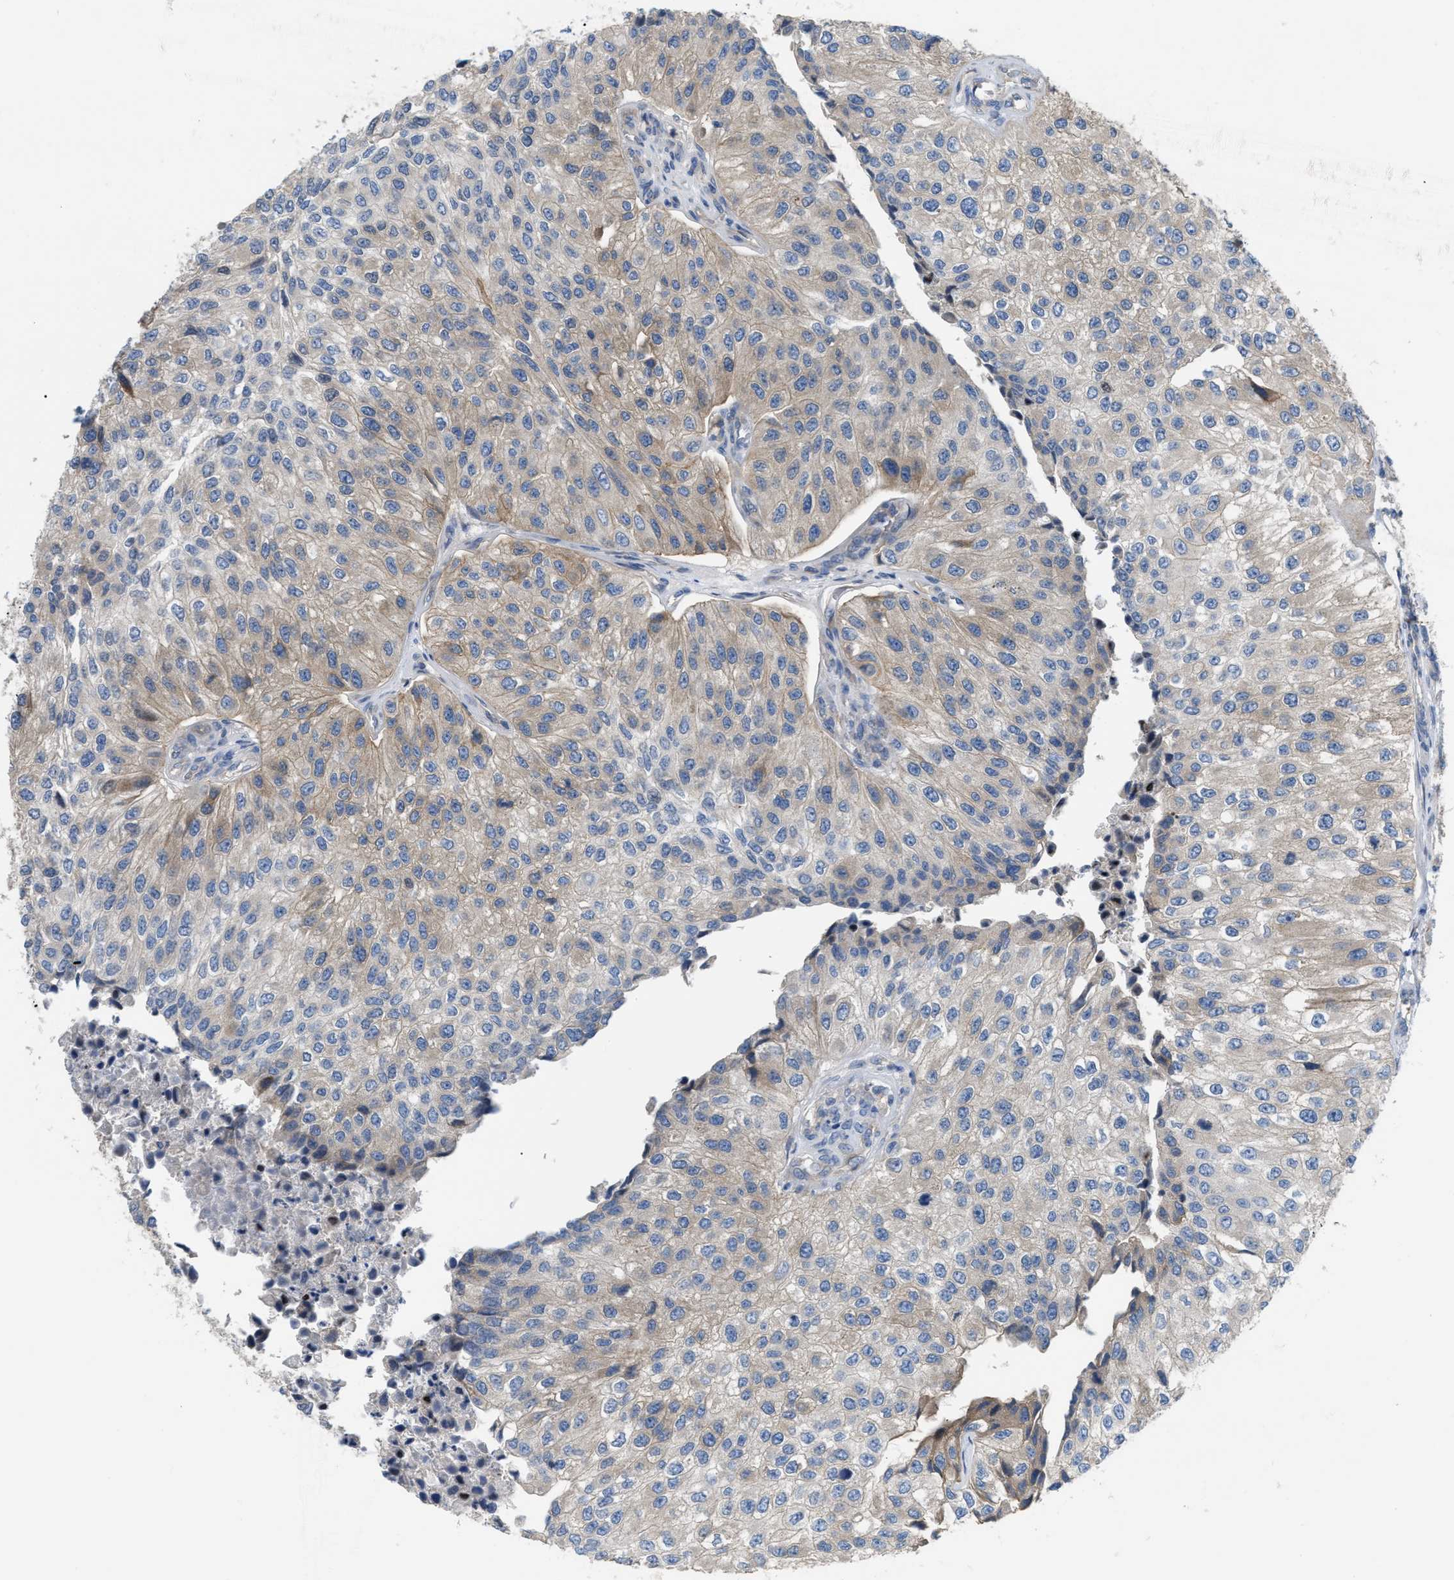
{"staining": {"intensity": "weak", "quantity": ">75%", "location": "cytoplasmic/membranous"}, "tissue": "urothelial cancer", "cell_type": "Tumor cells", "image_type": "cancer", "snomed": [{"axis": "morphology", "description": "Urothelial carcinoma, High grade"}, {"axis": "topography", "description": "Kidney"}, {"axis": "topography", "description": "Urinary bladder"}], "caption": "Weak cytoplasmic/membranous protein expression is identified in about >75% of tumor cells in urothelial carcinoma (high-grade).", "gene": "DHX58", "patient": {"sex": "male", "age": 77}}